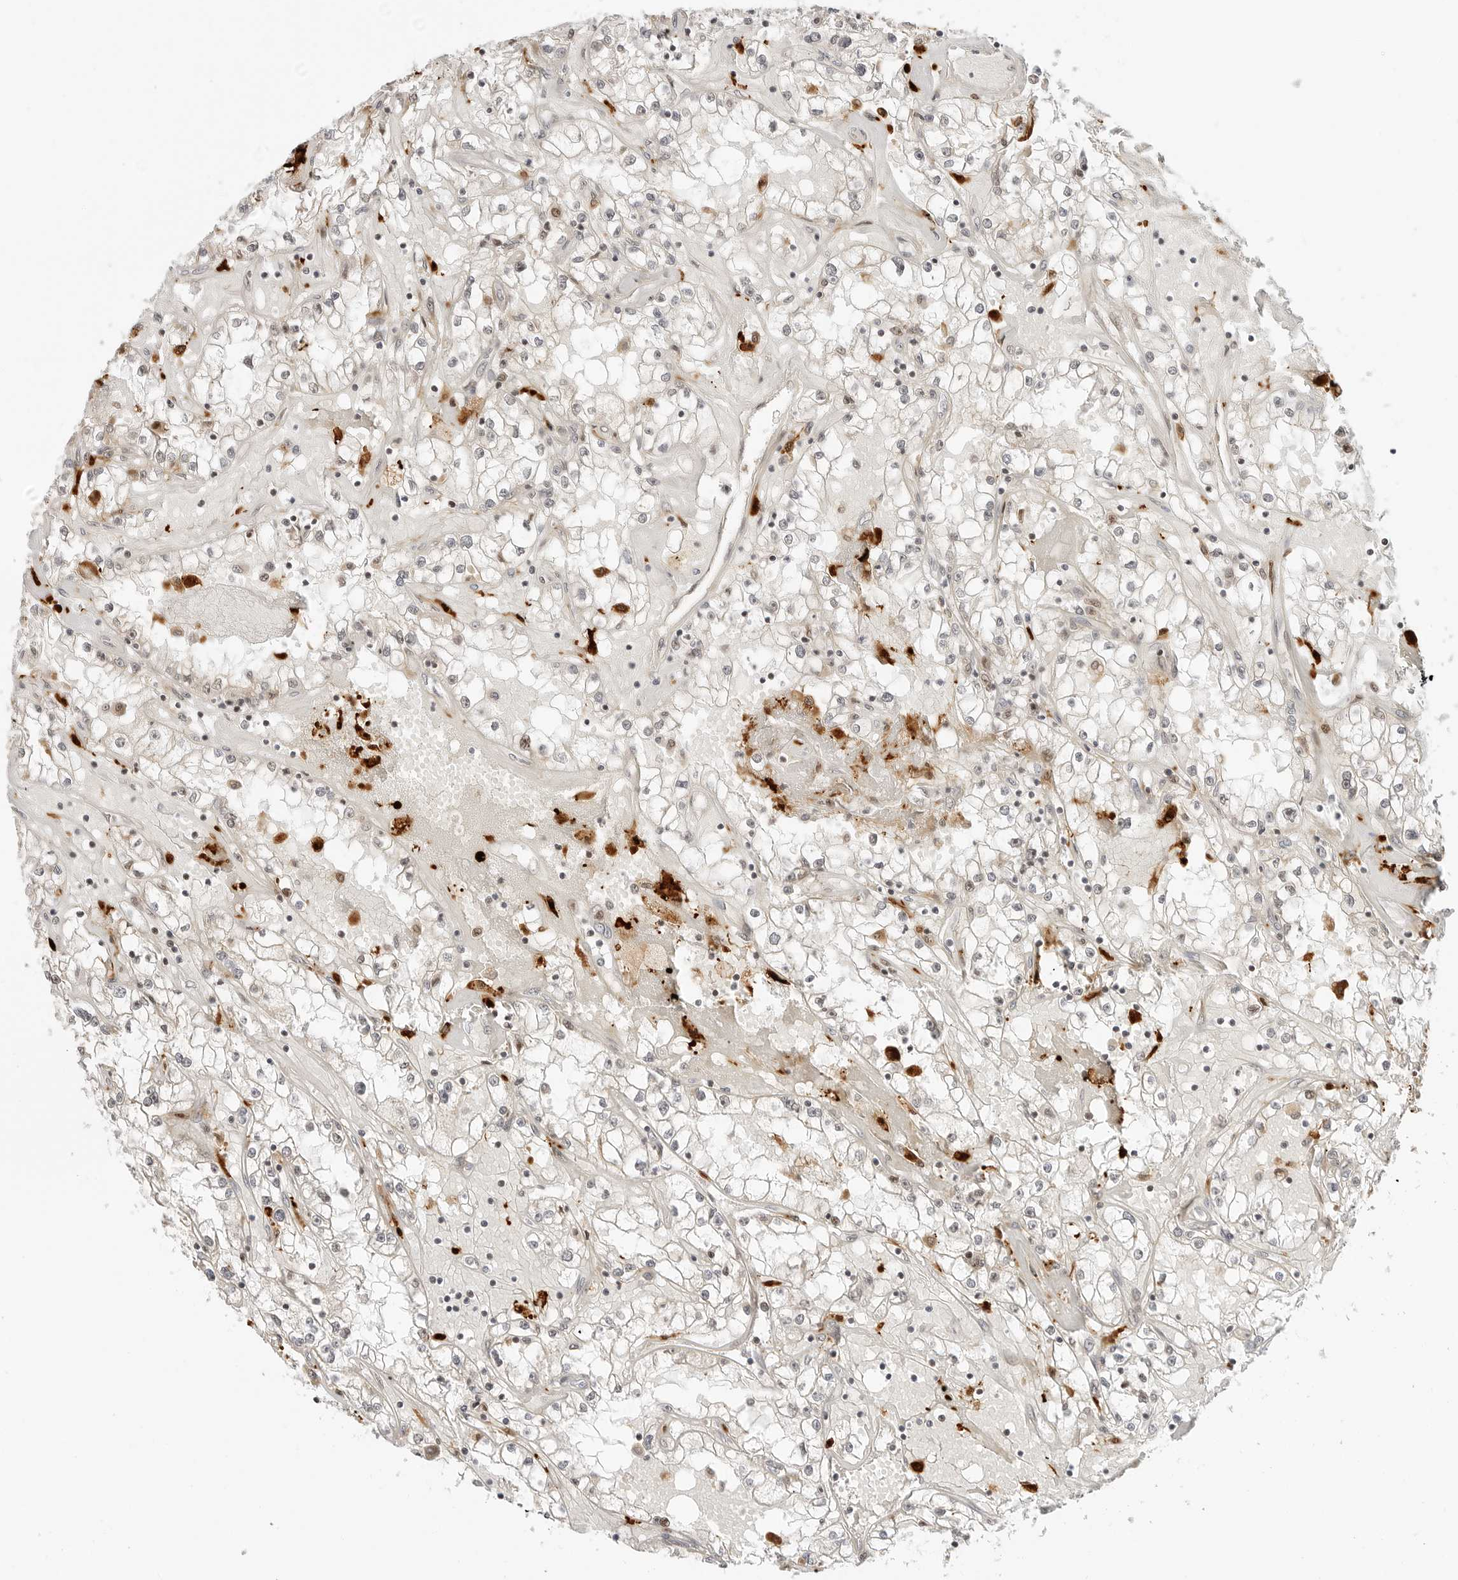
{"staining": {"intensity": "negative", "quantity": "none", "location": "none"}, "tissue": "renal cancer", "cell_type": "Tumor cells", "image_type": "cancer", "snomed": [{"axis": "morphology", "description": "Adenocarcinoma, NOS"}, {"axis": "topography", "description": "Kidney"}], "caption": "High magnification brightfield microscopy of renal cancer (adenocarcinoma) stained with DAB (3,3'-diaminobenzidine) (brown) and counterstained with hematoxylin (blue): tumor cells show no significant expression.", "gene": "GEM", "patient": {"sex": "male", "age": 56}}